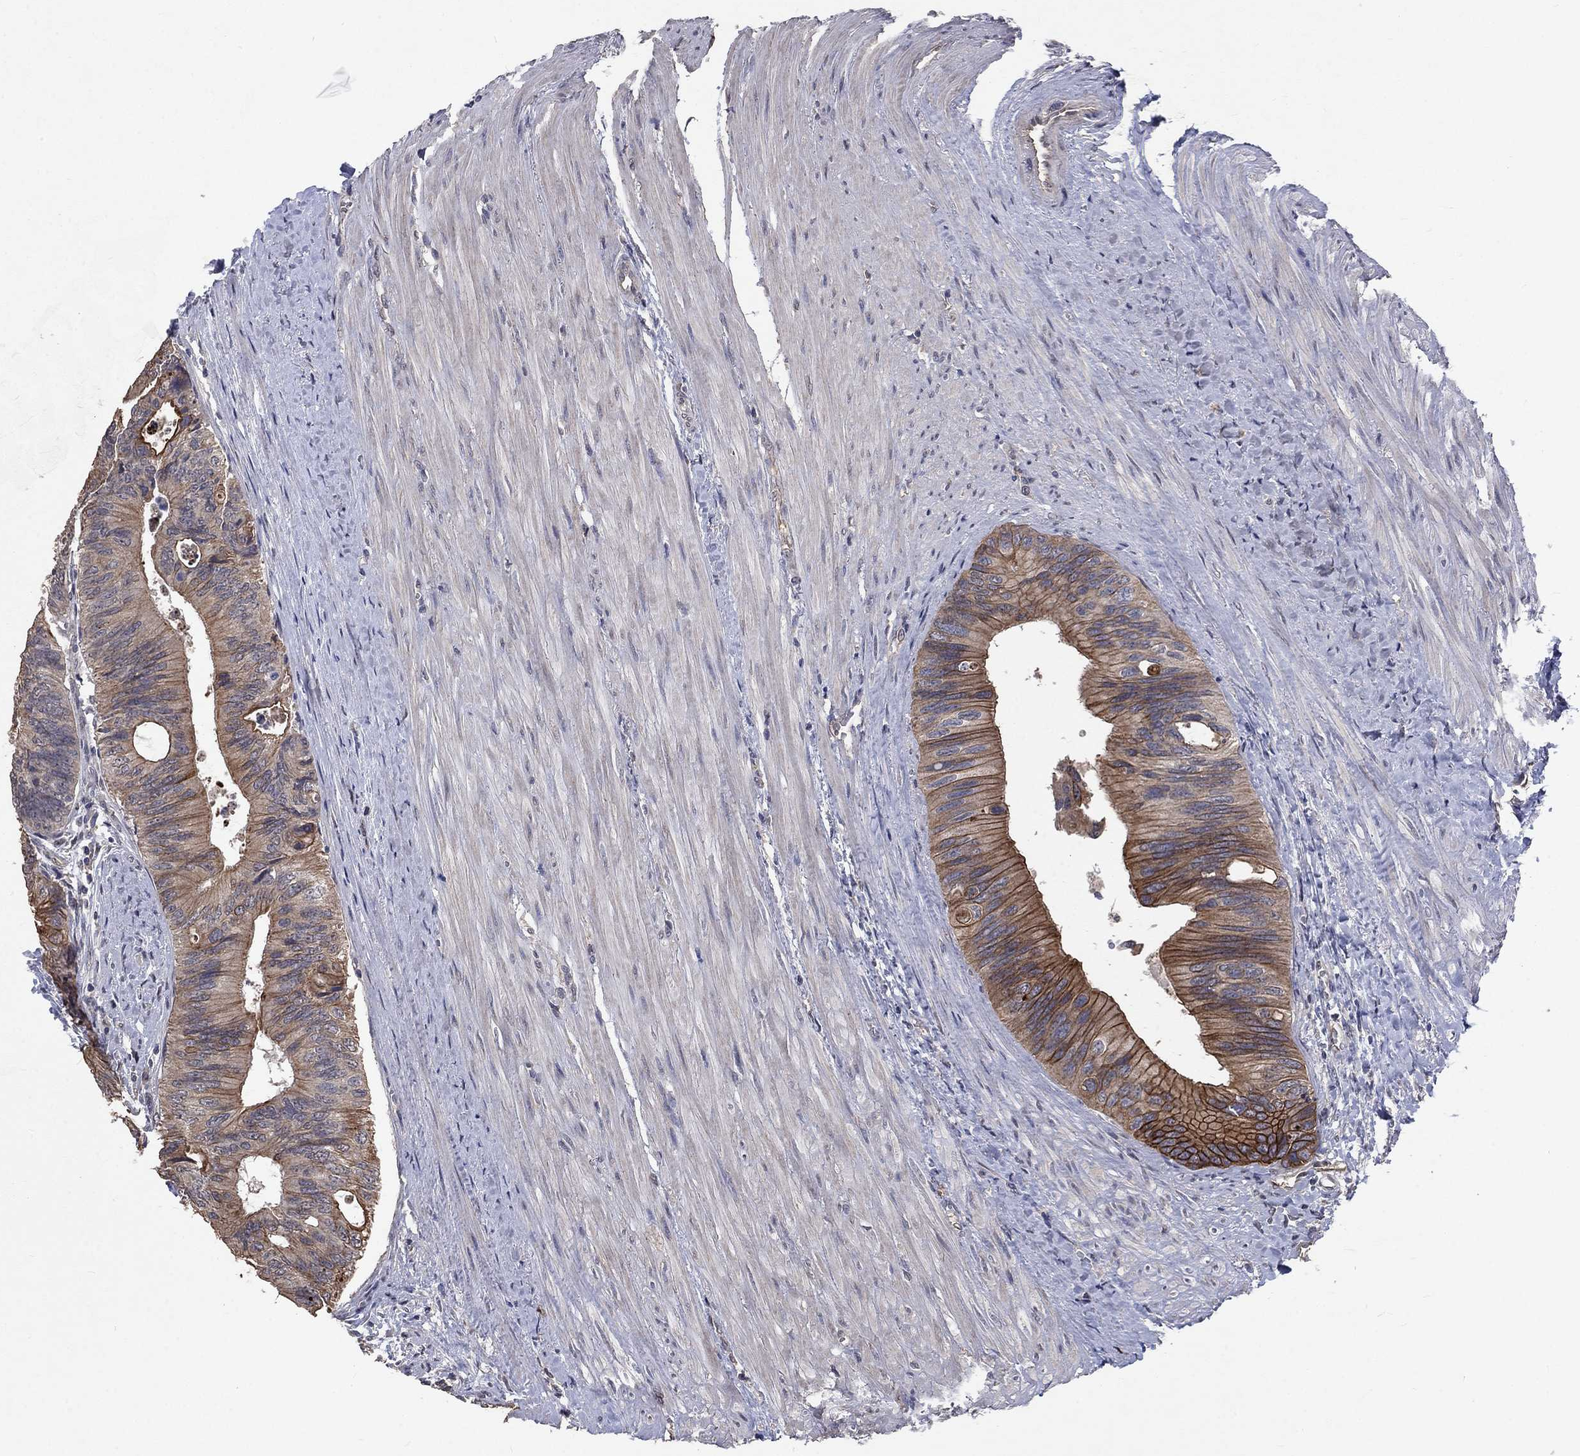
{"staining": {"intensity": "strong", "quantity": "<25%", "location": "cytoplasmic/membranous"}, "tissue": "colorectal cancer", "cell_type": "Tumor cells", "image_type": "cancer", "snomed": [{"axis": "morphology", "description": "Normal tissue, NOS"}, {"axis": "morphology", "description": "Adenocarcinoma, NOS"}, {"axis": "topography", "description": "Colon"}], "caption": "Colorectal cancer (adenocarcinoma) stained for a protein shows strong cytoplasmic/membranous positivity in tumor cells.", "gene": "CHST5", "patient": {"sex": "male", "age": 65}}